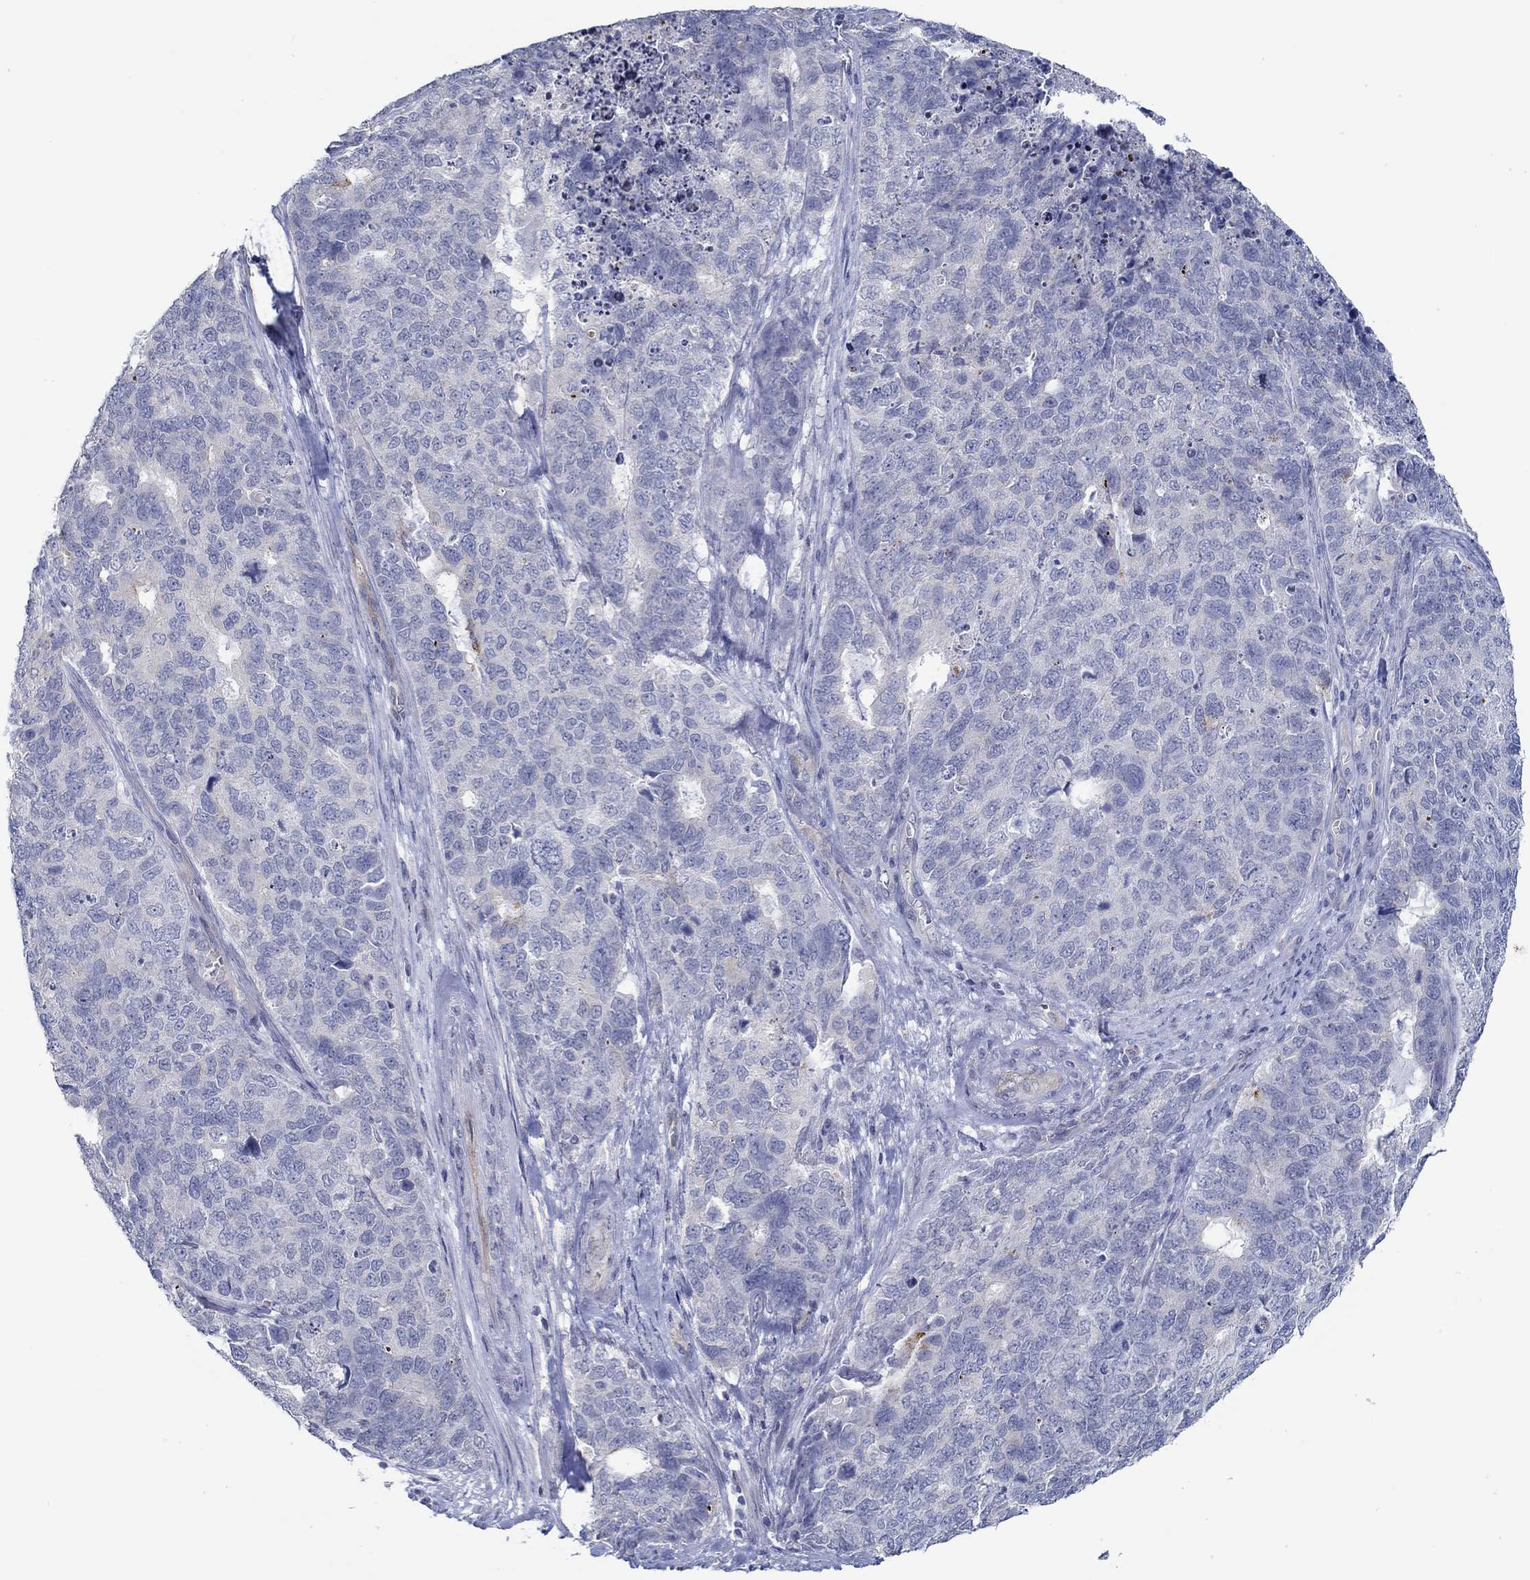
{"staining": {"intensity": "negative", "quantity": "none", "location": "none"}, "tissue": "cervical cancer", "cell_type": "Tumor cells", "image_type": "cancer", "snomed": [{"axis": "morphology", "description": "Squamous cell carcinoma, NOS"}, {"axis": "topography", "description": "Cervix"}], "caption": "There is no significant staining in tumor cells of cervical cancer. (Brightfield microscopy of DAB (3,3'-diaminobenzidine) immunohistochemistry at high magnification).", "gene": "GJA5", "patient": {"sex": "female", "age": 63}}